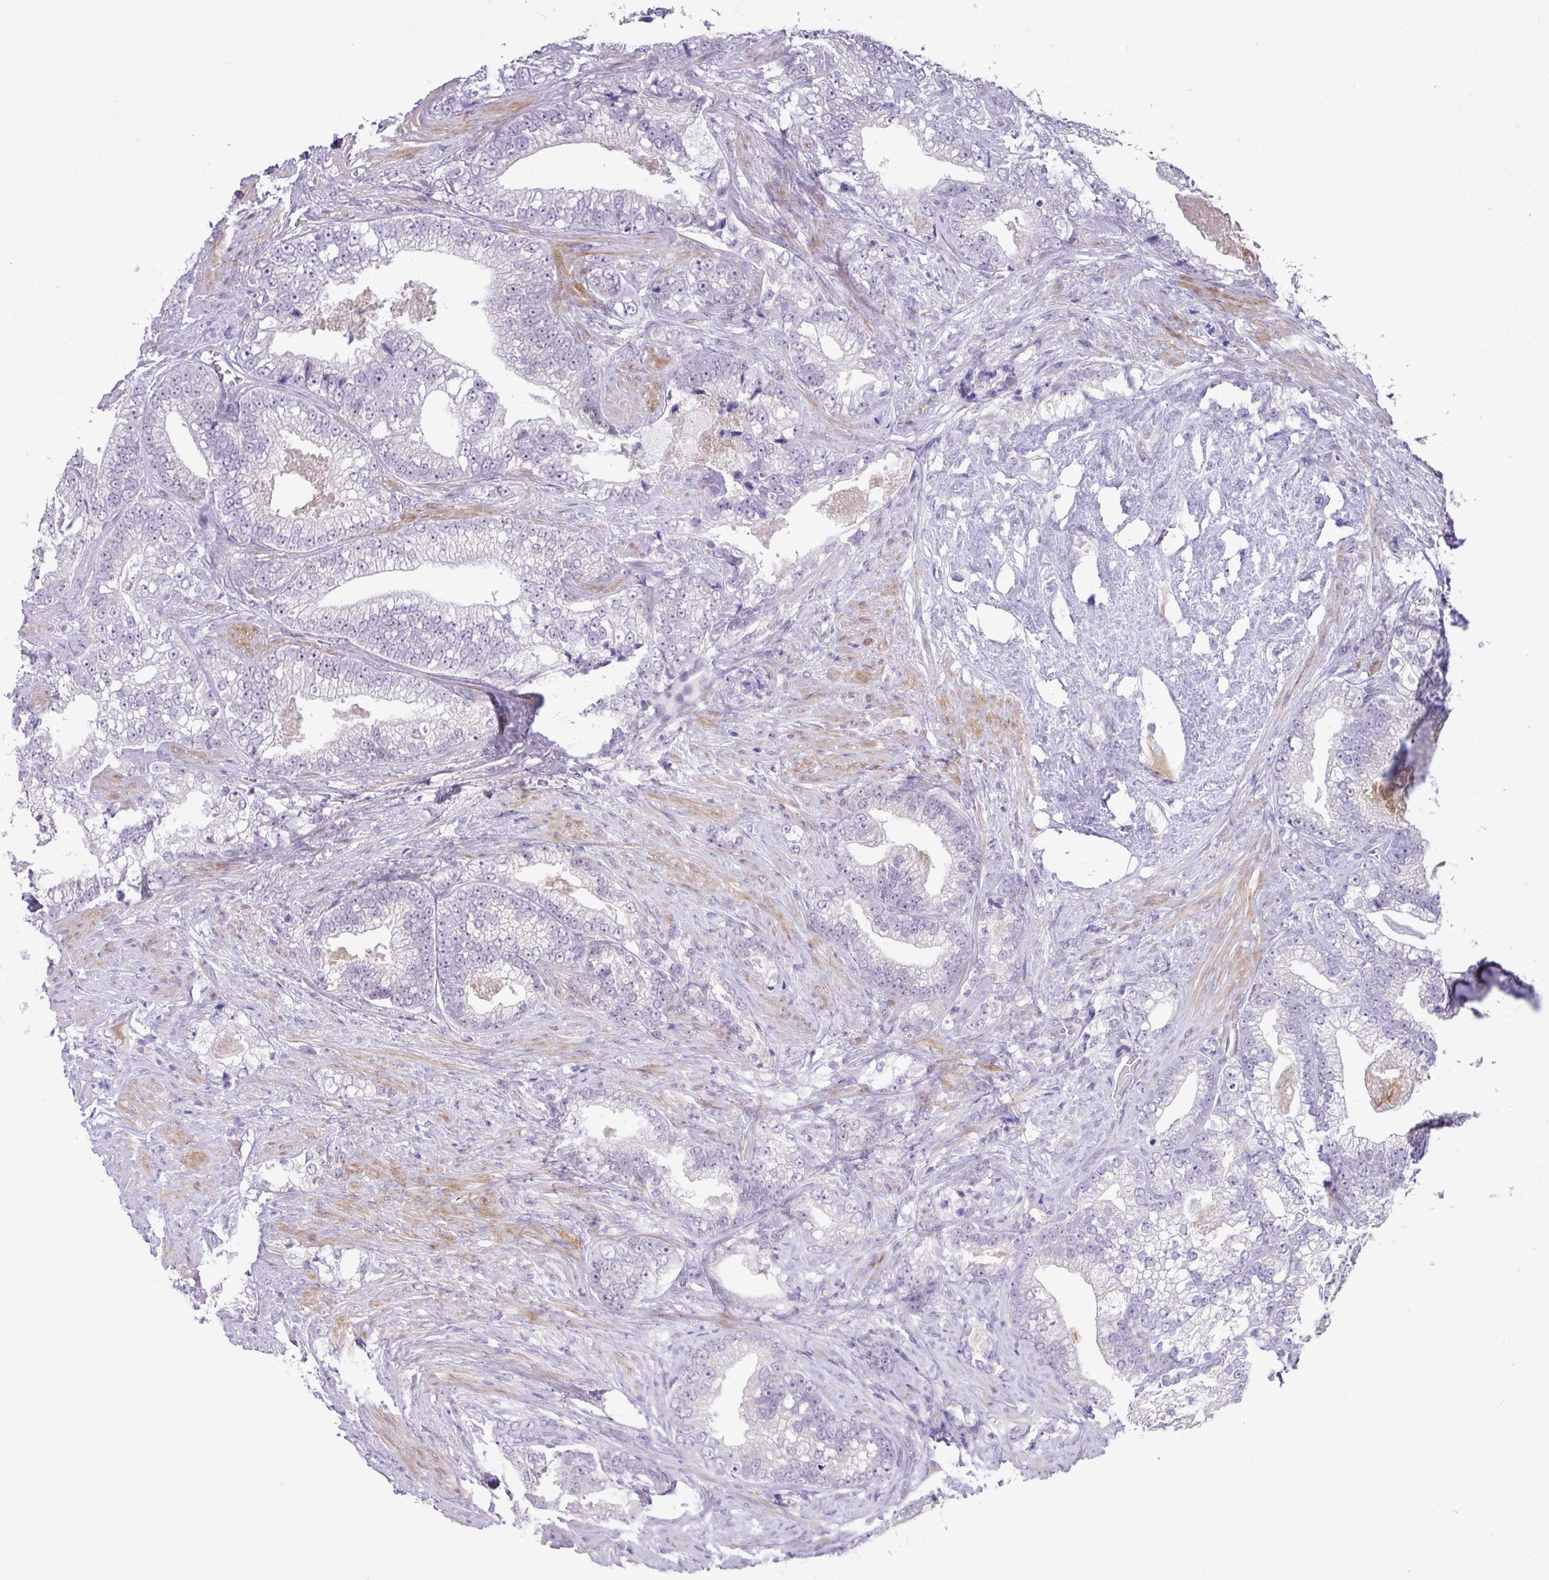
{"staining": {"intensity": "weak", "quantity": "<25%", "location": "nuclear"}, "tissue": "prostate cancer", "cell_type": "Tumor cells", "image_type": "cancer", "snomed": [{"axis": "morphology", "description": "Adenocarcinoma, High grade"}, {"axis": "topography", "description": "Prostate and seminal vesicle, NOS"}], "caption": "High power microscopy micrograph of an immunohistochemistry (IHC) micrograph of prostate cancer, revealing no significant positivity in tumor cells. (DAB immunohistochemistry with hematoxylin counter stain).", "gene": "YLPM1", "patient": {"sex": "male", "age": 67}}